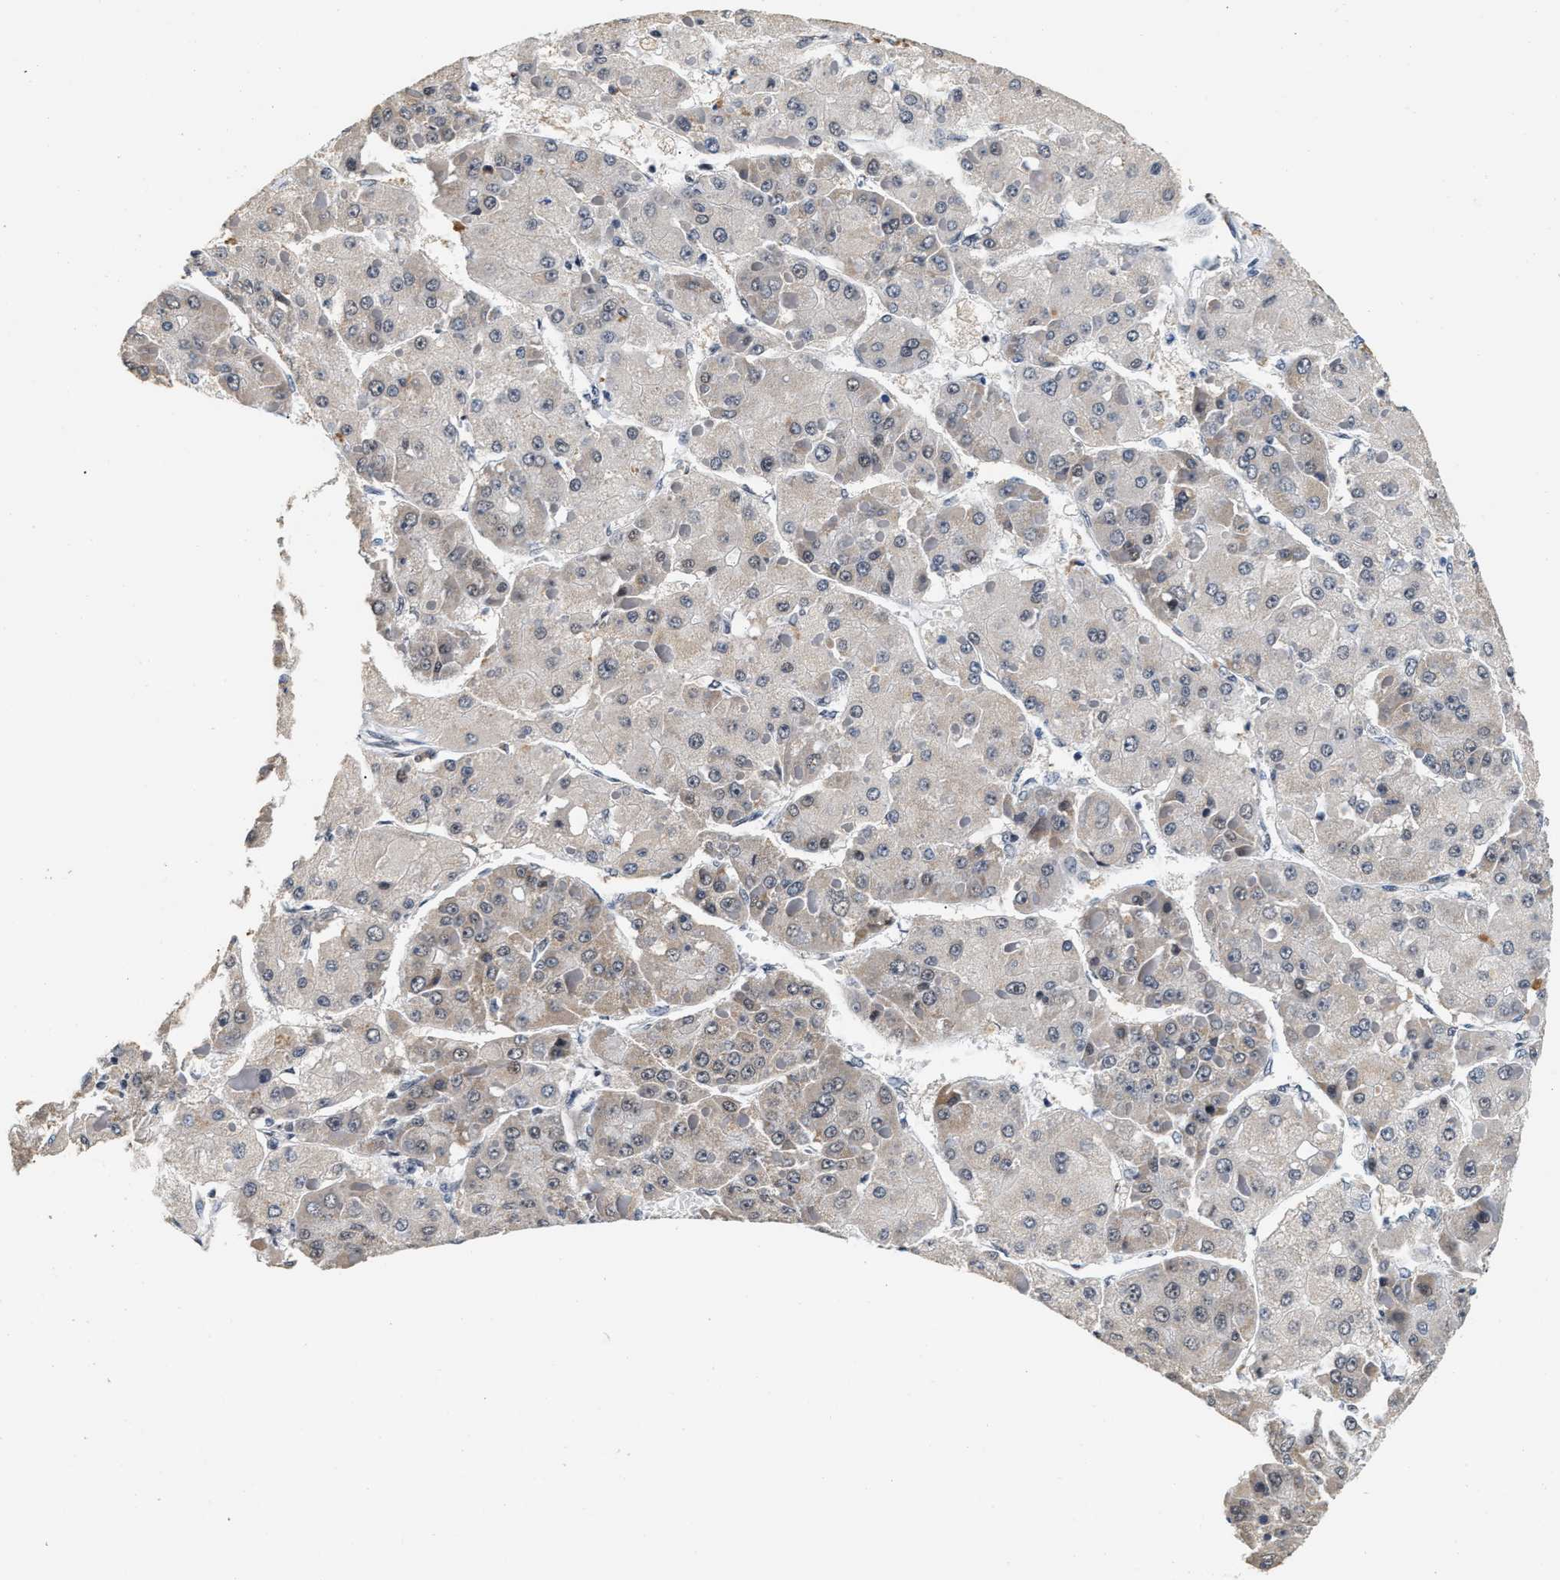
{"staining": {"intensity": "weak", "quantity": "<25%", "location": "cytoplasmic/membranous"}, "tissue": "liver cancer", "cell_type": "Tumor cells", "image_type": "cancer", "snomed": [{"axis": "morphology", "description": "Carcinoma, Hepatocellular, NOS"}, {"axis": "topography", "description": "Liver"}], "caption": "This is an immunohistochemistry image of liver hepatocellular carcinoma. There is no expression in tumor cells.", "gene": "THOC1", "patient": {"sex": "female", "age": 73}}